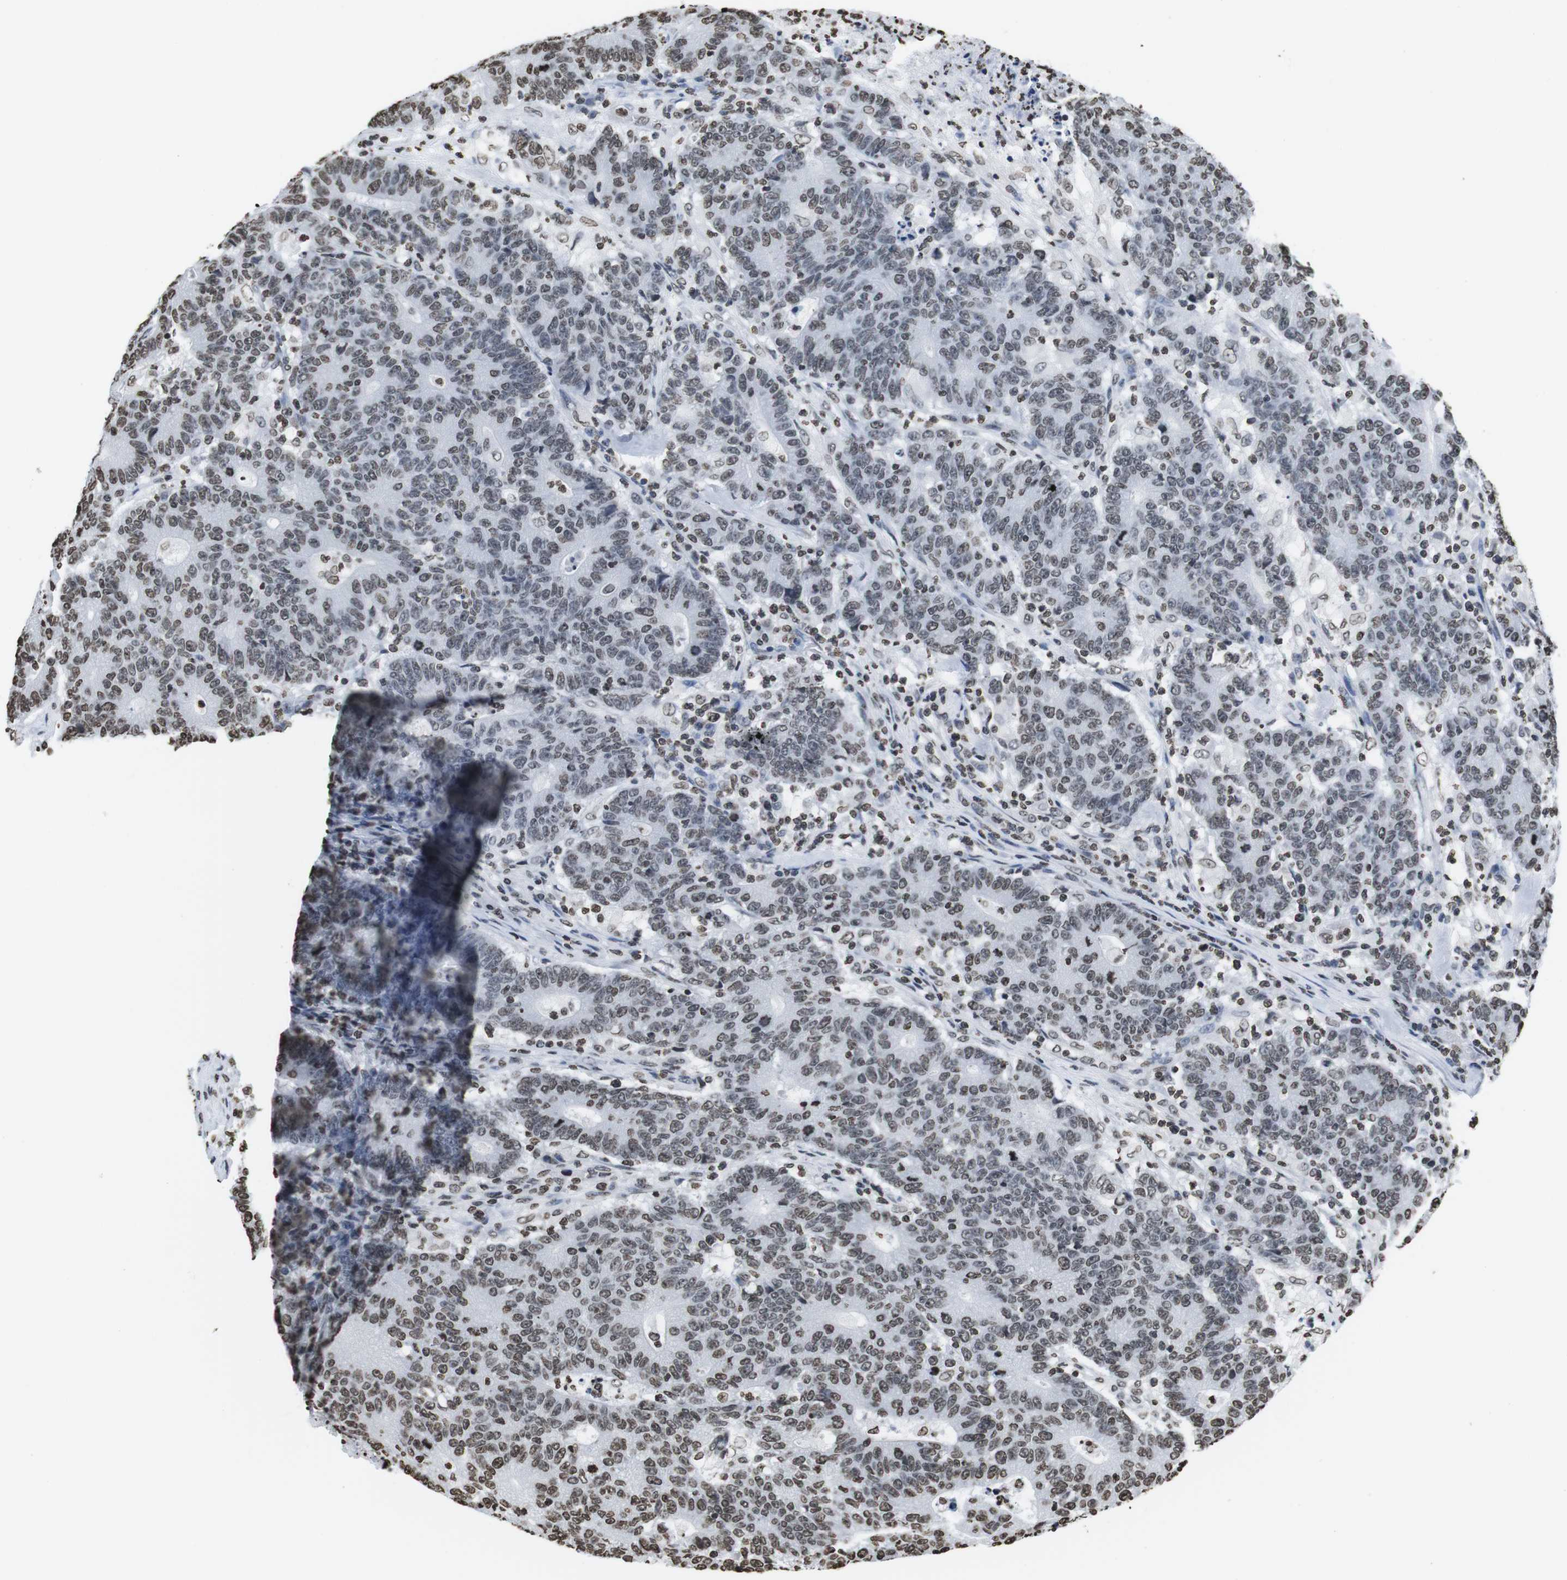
{"staining": {"intensity": "weak", "quantity": "25%-75%", "location": "nuclear"}, "tissue": "colorectal cancer", "cell_type": "Tumor cells", "image_type": "cancer", "snomed": [{"axis": "morphology", "description": "Normal tissue, NOS"}, {"axis": "morphology", "description": "Adenocarcinoma, NOS"}, {"axis": "topography", "description": "Colon"}], "caption": "The image demonstrates a brown stain indicating the presence of a protein in the nuclear of tumor cells in colorectal cancer. The protein of interest is stained brown, and the nuclei are stained in blue (DAB IHC with brightfield microscopy, high magnification).", "gene": "BSX", "patient": {"sex": "female", "age": 75}}